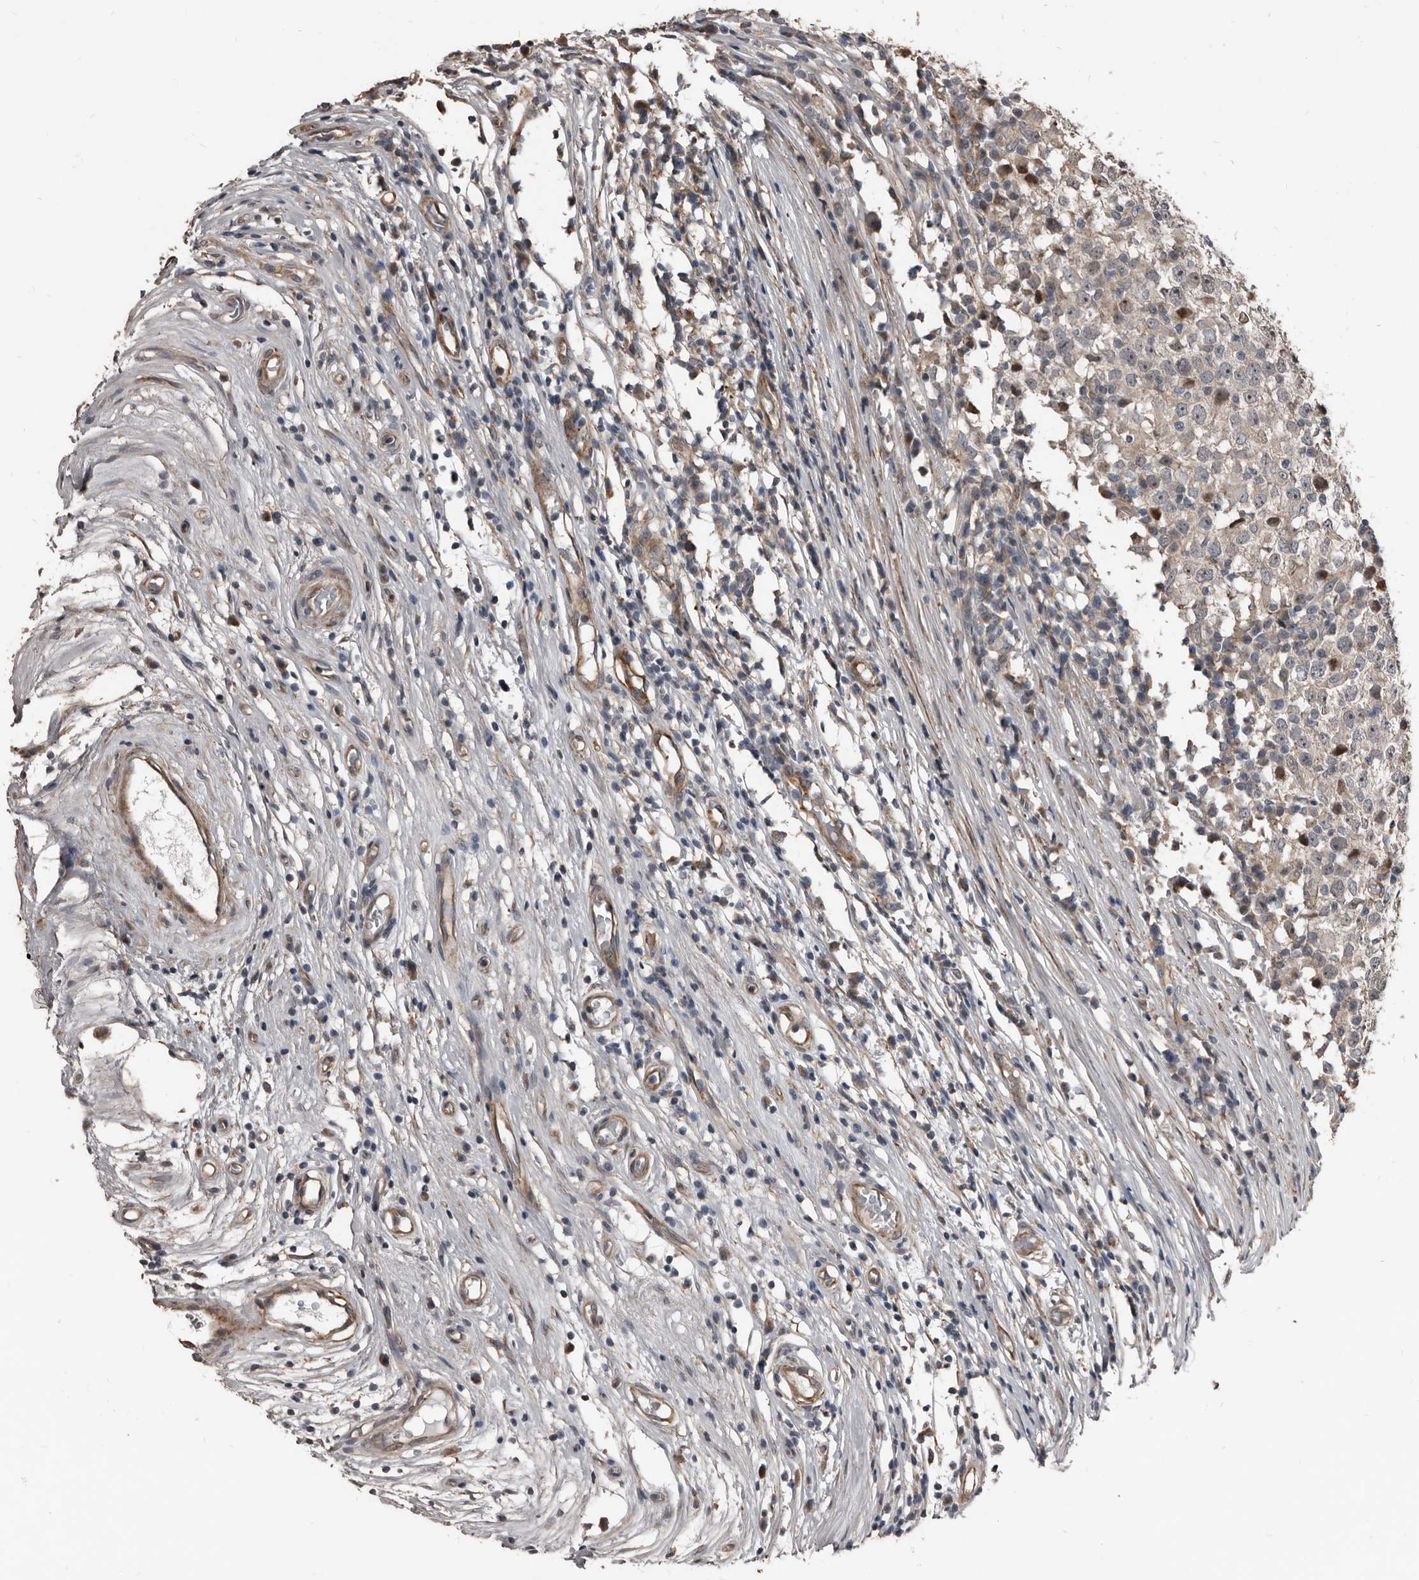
{"staining": {"intensity": "moderate", "quantity": "<25%", "location": "nuclear"}, "tissue": "testis cancer", "cell_type": "Tumor cells", "image_type": "cancer", "snomed": [{"axis": "morphology", "description": "Seminoma, NOS"}, {"axis": "topography", "description": "Testis"}], "caption": "Testis cancer tissue displays moderate nuclear expression in about <25% of tumor cells (Stains: DAB (3,3'-diaminobenzidine) in brown, nuclei in blue, Microscopy: brightfield microscopy at high magnification).", "gene": "DHPS", "patient": {"sex": "male", "age": 65}}